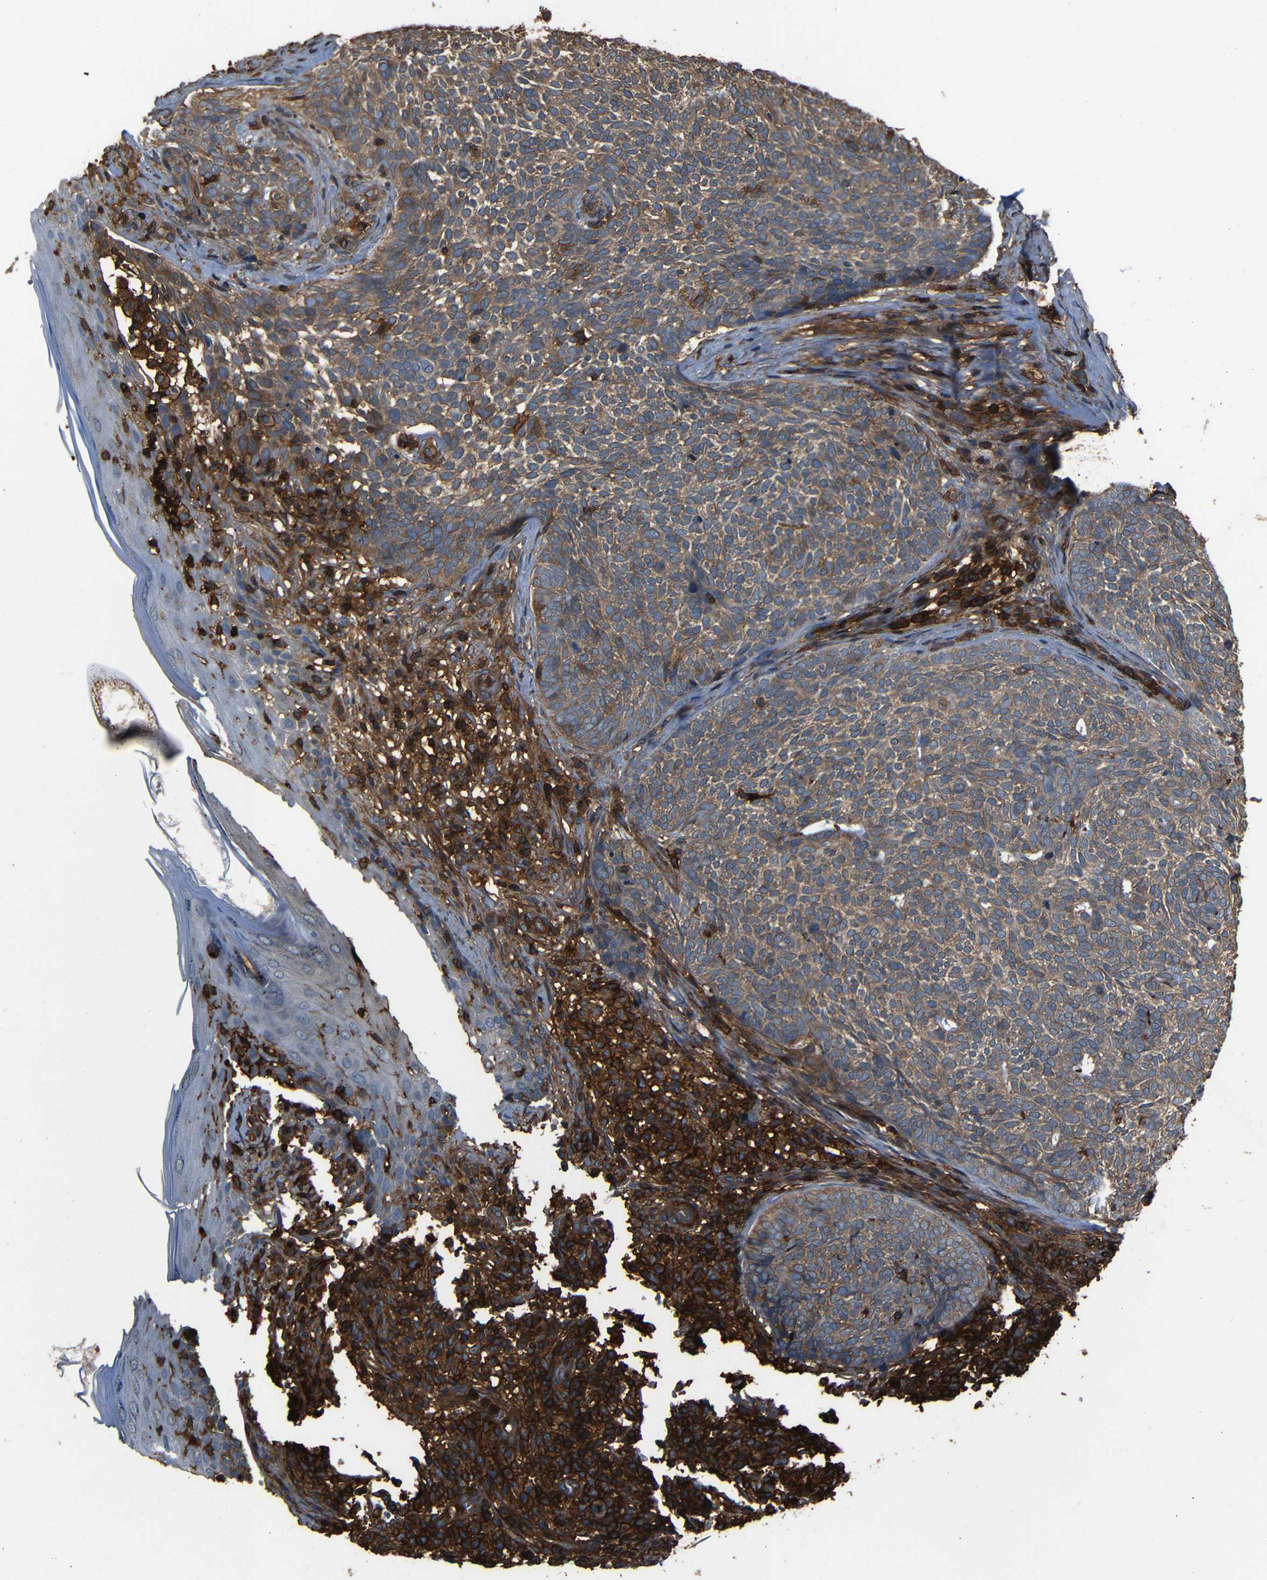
{"staining": {"intensity": "moderate", "quantity": ">75%", "location": "cytoplasmic/membranous"}, "tissue": "skin cancer", "cell_type": "Tumor cells", "image_type": "cancer", "snomed": [{"axis": "morphology", "description": "Basal cell carcinoma"}, {"axis": "topography", "description": "Skin"}], "caption": "Human skin basal cell carcinoma stained with a protein marker exhibits moderate staining in tumor cells.", "gene": "ADGRE5", "patient": {"sex": "female", "age": 84}}